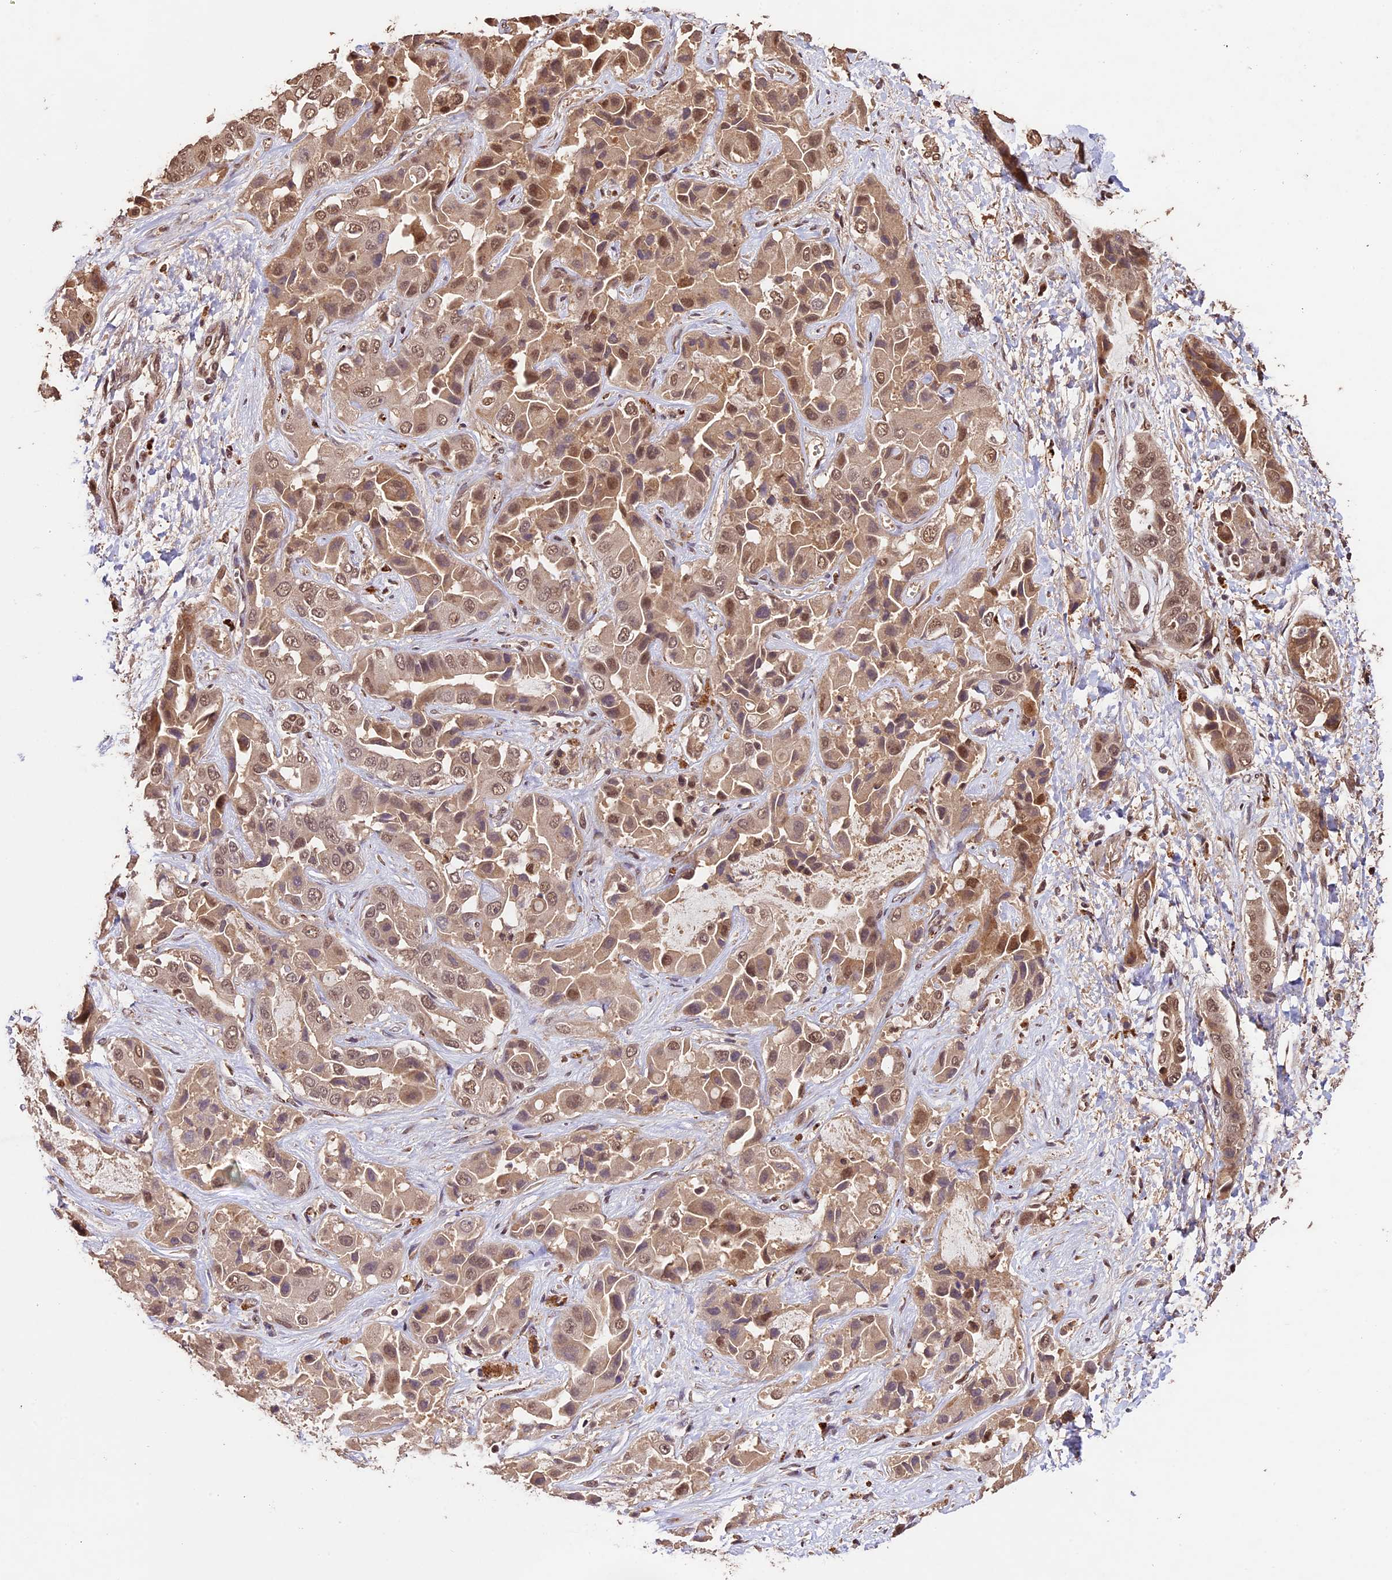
{"staining": {"intensity": "moderate", "quantity": ">75%", "location": "cytoplasmic/membranous,nuclear"}, "tissue": "liver cancer", "cell_type": "Tumor cells", "image_type": "cancer", "snomed": [{"axis": "morphology", "description": "Cholangiocarcinoma"}, {"axis": "topography", "description": "Liver"}], "caption": "Liver cholangiocarcinoma tissue reveals moderate cytoplasmic/membranous and nuclear positivity in about >75% of tumor cells", "gene": "CDKN2AIP", "patient": {"sex": "female", "age": 52}}